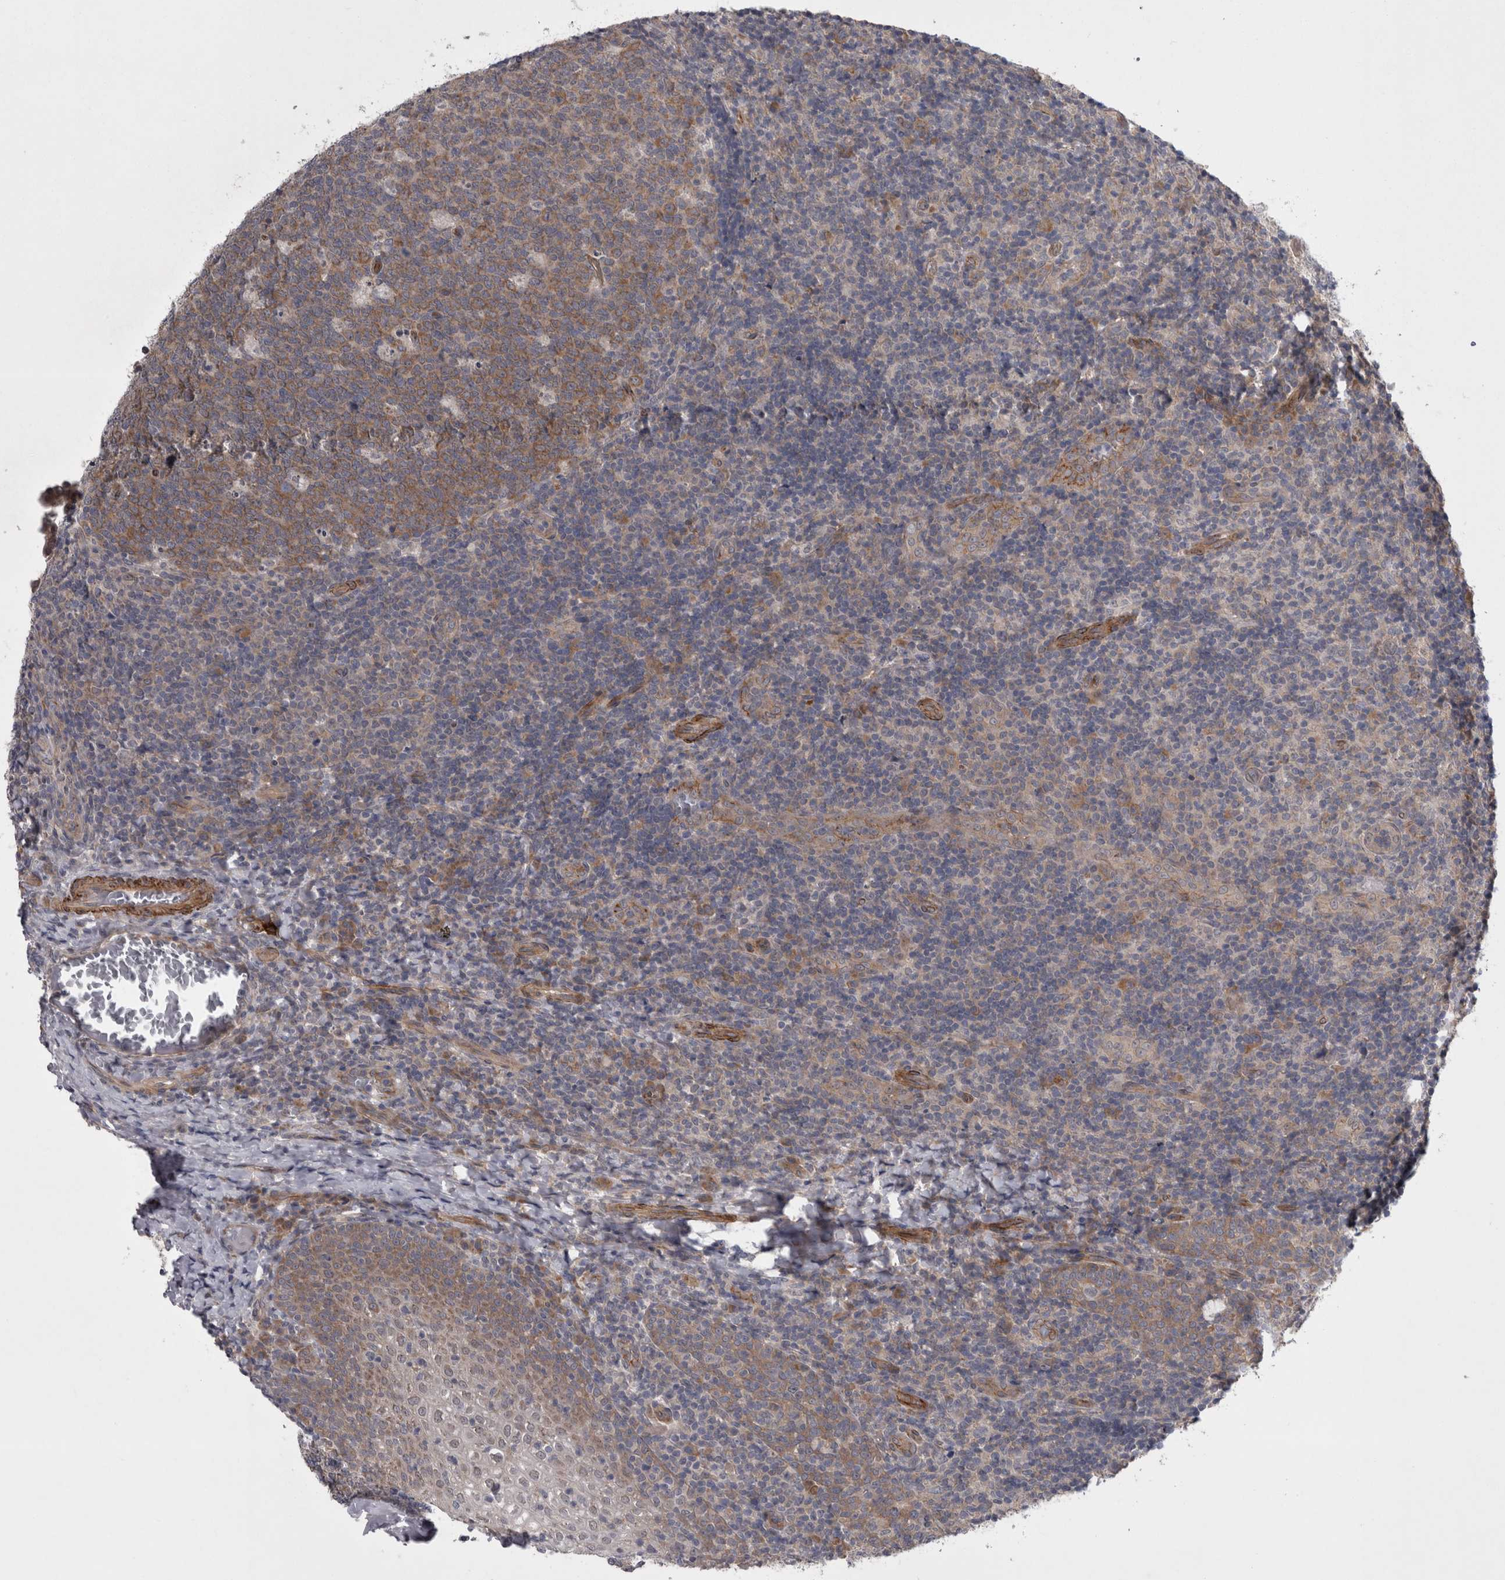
{"staining": {"intensity": "moderate", "quantity": "25%-75%", "location": "cytoplasmic/membranous"}, "tissue": "tonsil", "cell_type": "Germinal center cells", "image_type": "normal", "snomed": [{"axis": "morphology", "description": "Normal tissue, NOS"}, {"axis": "topography", "description": "Tonsil"}], "caption": "Protein staining of benign tonsil exhibits moderate cytoplasmic/membranous expression in about 25%-75% of germinal center cells.", "gene": "DDX6", "patient": {"sex": "female", "age": 19}}